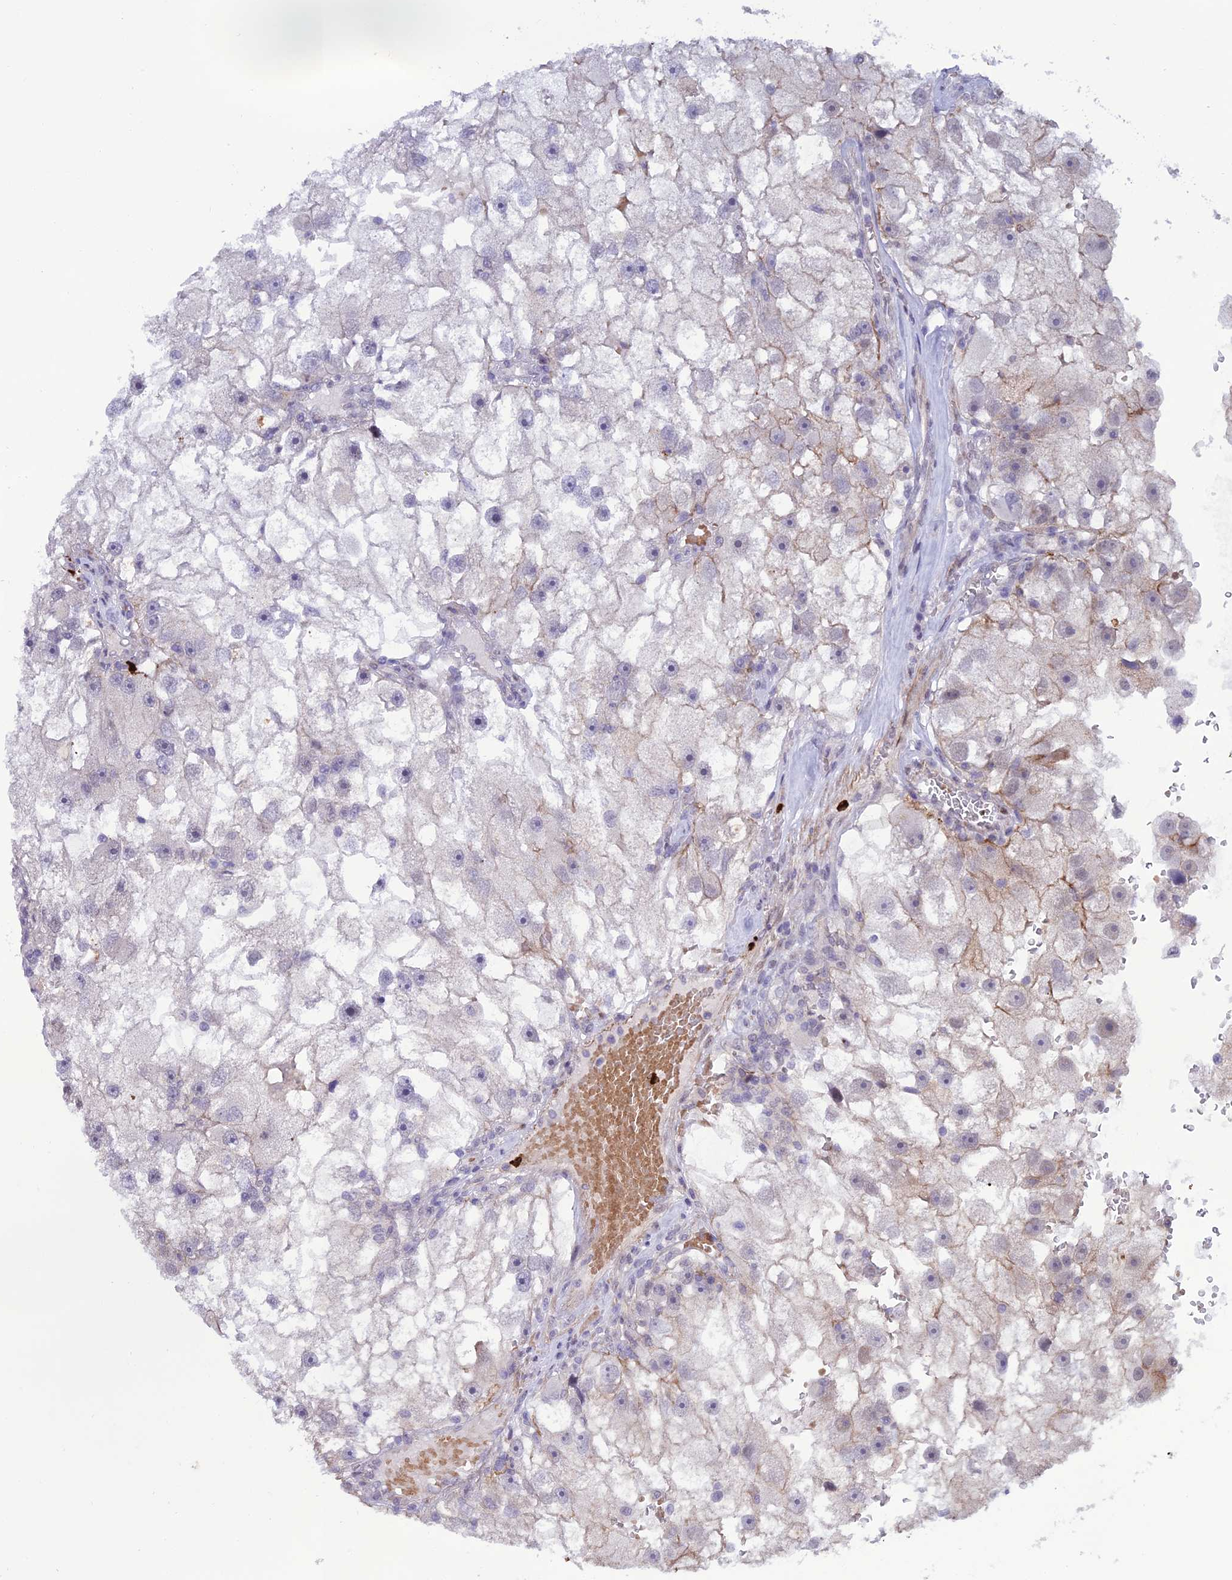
{"staining": {"intensity": "negative", "quantity": "none", "location": "none"}, "tissue": "renal cancer", "cell_type": "Tumor cells", "image_type": "cancer", "snomed": [{"axis": "morphology", "description": "Adenocarcinoma, NOS"}, {"axis": "topography", "description": "Kidney"}], "caption": "This is an IHC micrograph of human adenocarcinoma (renal). There is no expression in tumor cells.", "gene": "COL6A6", "patient": {"sex": "male", "age": 63}}